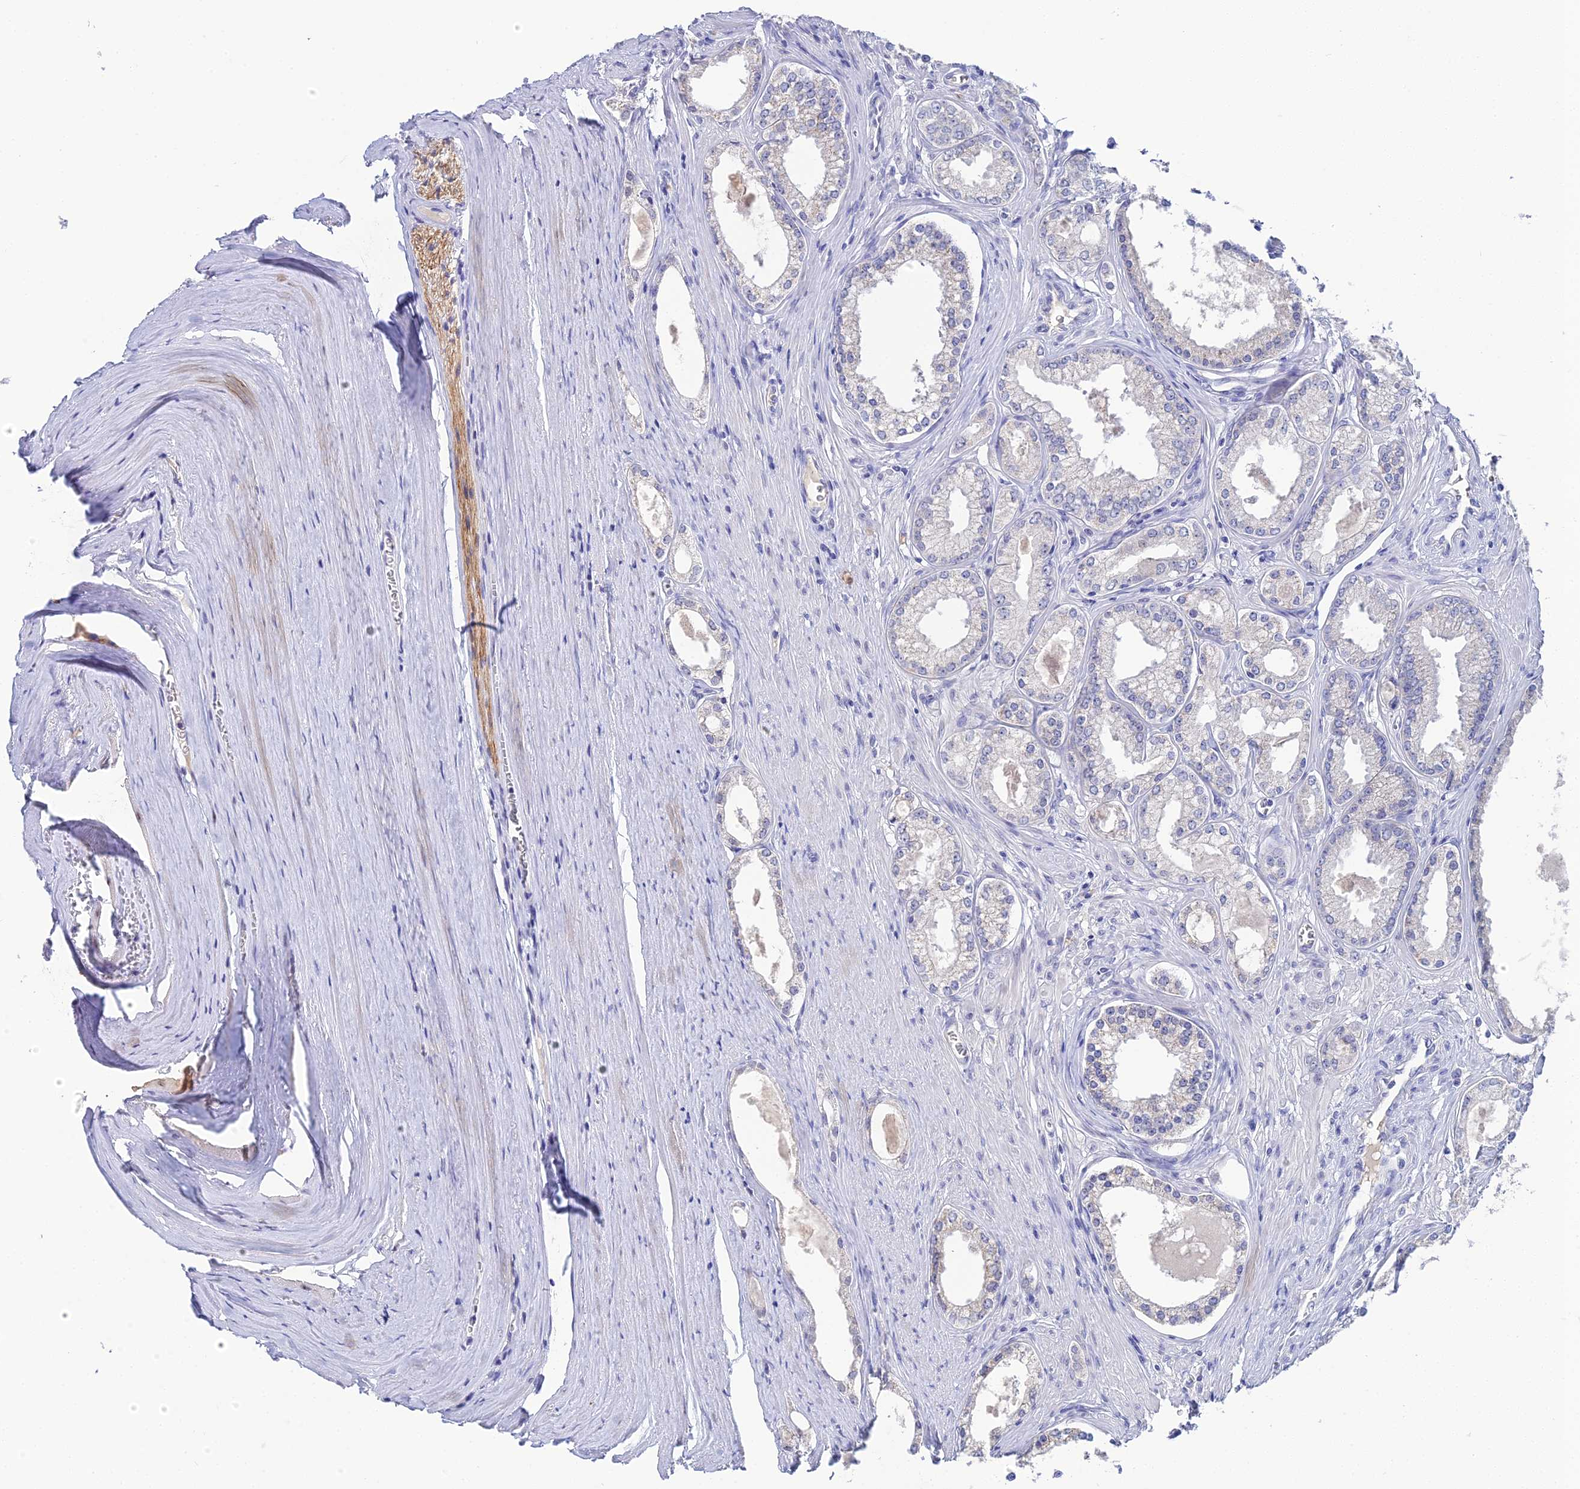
{"staining": {"intensity": "negative", "quantity": "none", "location": "none"}, "tissue": "prostate cancer", "cell_type": "Tumor cells", "image_type": "cancer", "snomed": [{"axis": "morphology", "description": "Adenocarcinoma, High grade"}, {"axis": "topography", "description": "Prostate"}], "caption": "Human prostate cancer (adenocarcinoma (high-grade)) stained for a protein using IHC shows no staining in tumor cells.", "gene": "PLPP4", "patient": {"sex": "male", "age": 68}}